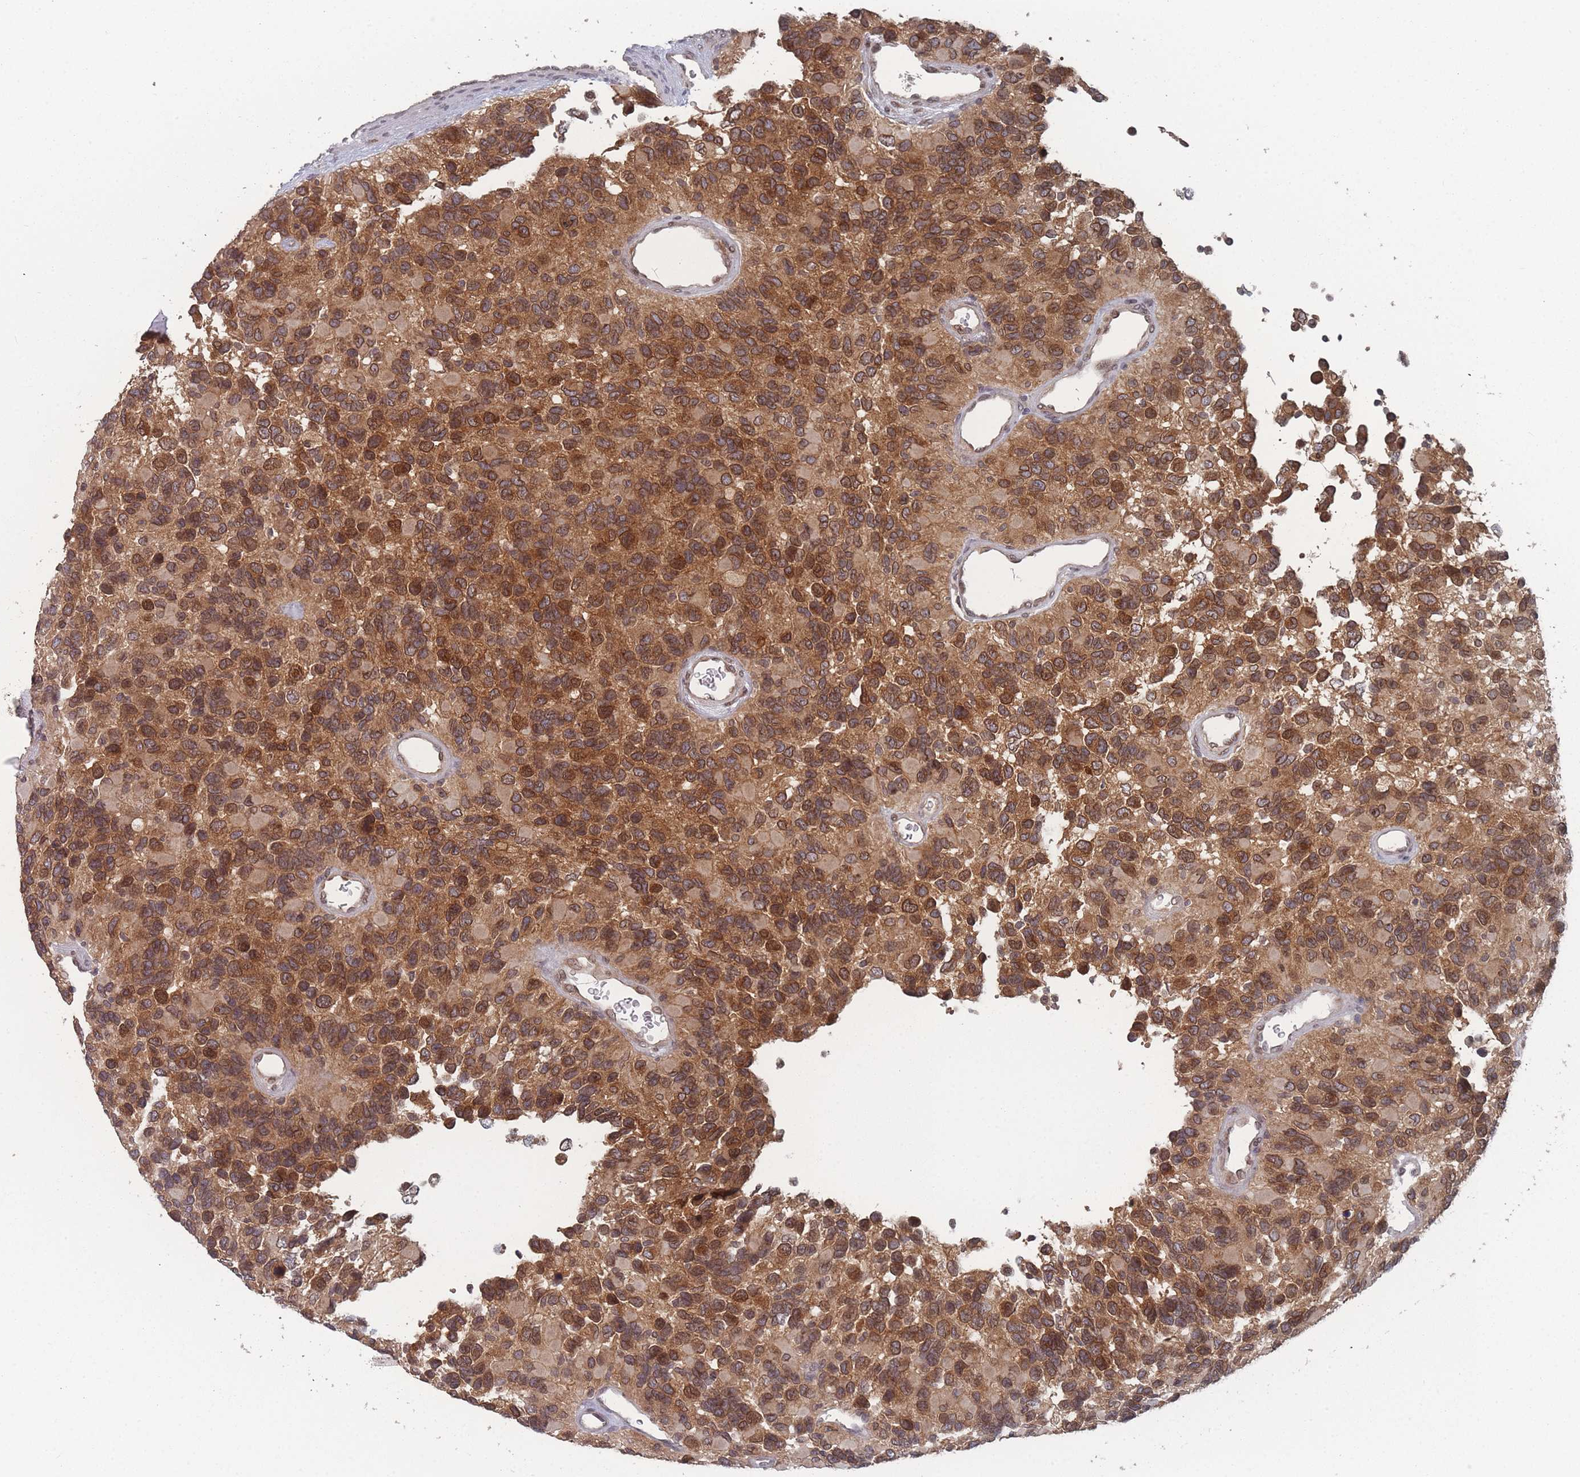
{"staining": {"intensity": "moderate", "quantity": ">75%", "location": "cytoplasmic/membranous,nuclear"}, "tissue": "glioma", "cell_type": "Tumor cells", "image_type": "cancer", "snomed": [{"axis": "morphology", "description": "Glioma, malignant, High grade"}, {"axis": "topography", "description": "Brain"}], "caption": "A brown stain labels moderate cytoplasmic/membranous and nuclear staining of a protein in glioma tumor cells.", "gene": "TBC1D25", "patient": {"sex": "male", "age": 77}}